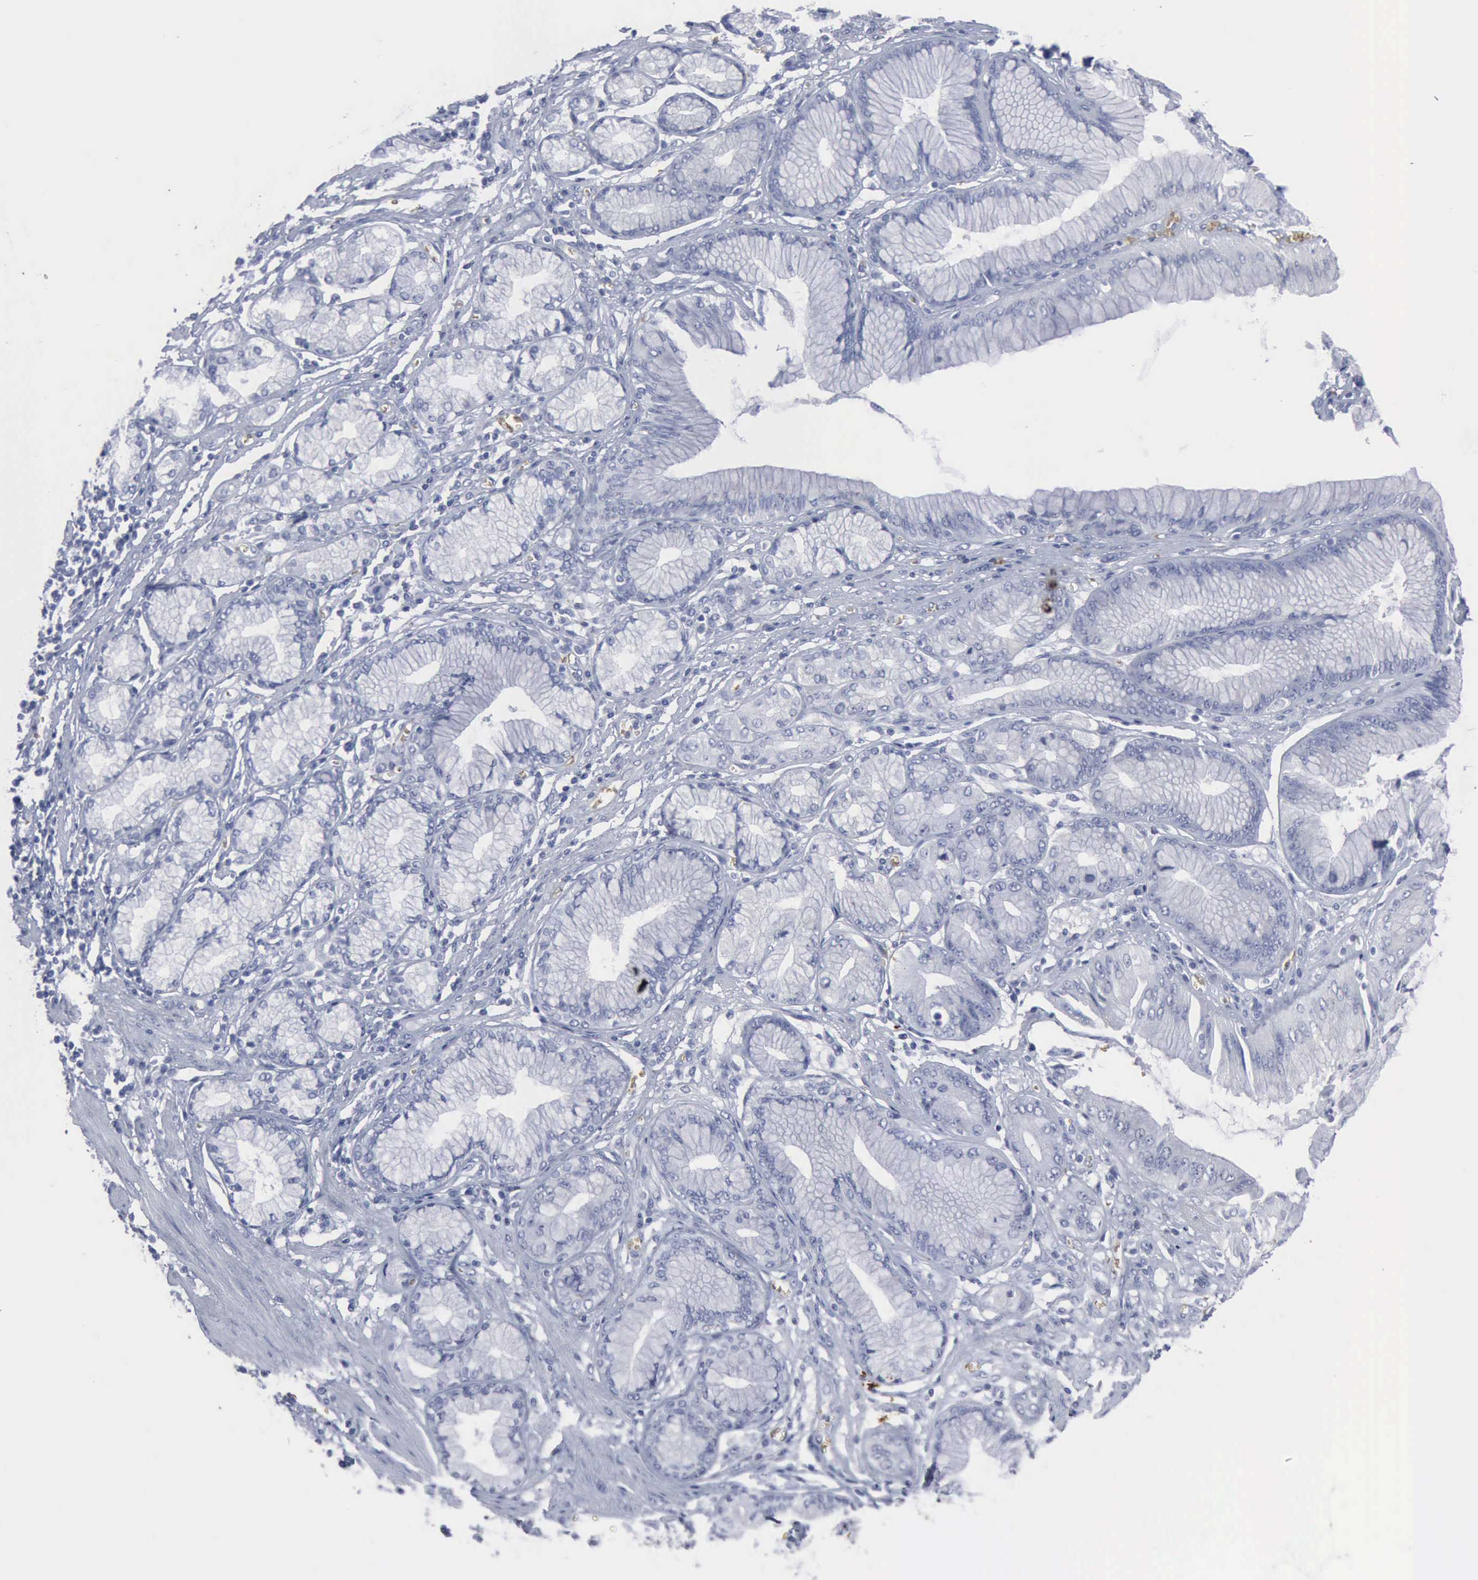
{"staining": {"intensity": "negative", "quantity": "none", "location": "none"}, "tissue": "stomach cancer", "cell_type": "Tumor cells", "image_type": "cancer", "snomed": [{"axis": "morphology", "description": "Adenocarcinoma, NOS"}, {"axis": "topography", "description": "Pancreas"}, {"axis": "topography", "description": "Stomach, upper"}], "caption": "Tumor cells are negative for brown protein staining in stomach cancer (adenocarcinoma). Brightfield microscopy of IHC stained with DAB (3,3'-diaminobenzidine) (brown) and hematoxylin (blue), captured at high magnification.", "gene": "TGFB1", "patient": {"sex": "male", "age": 77}}